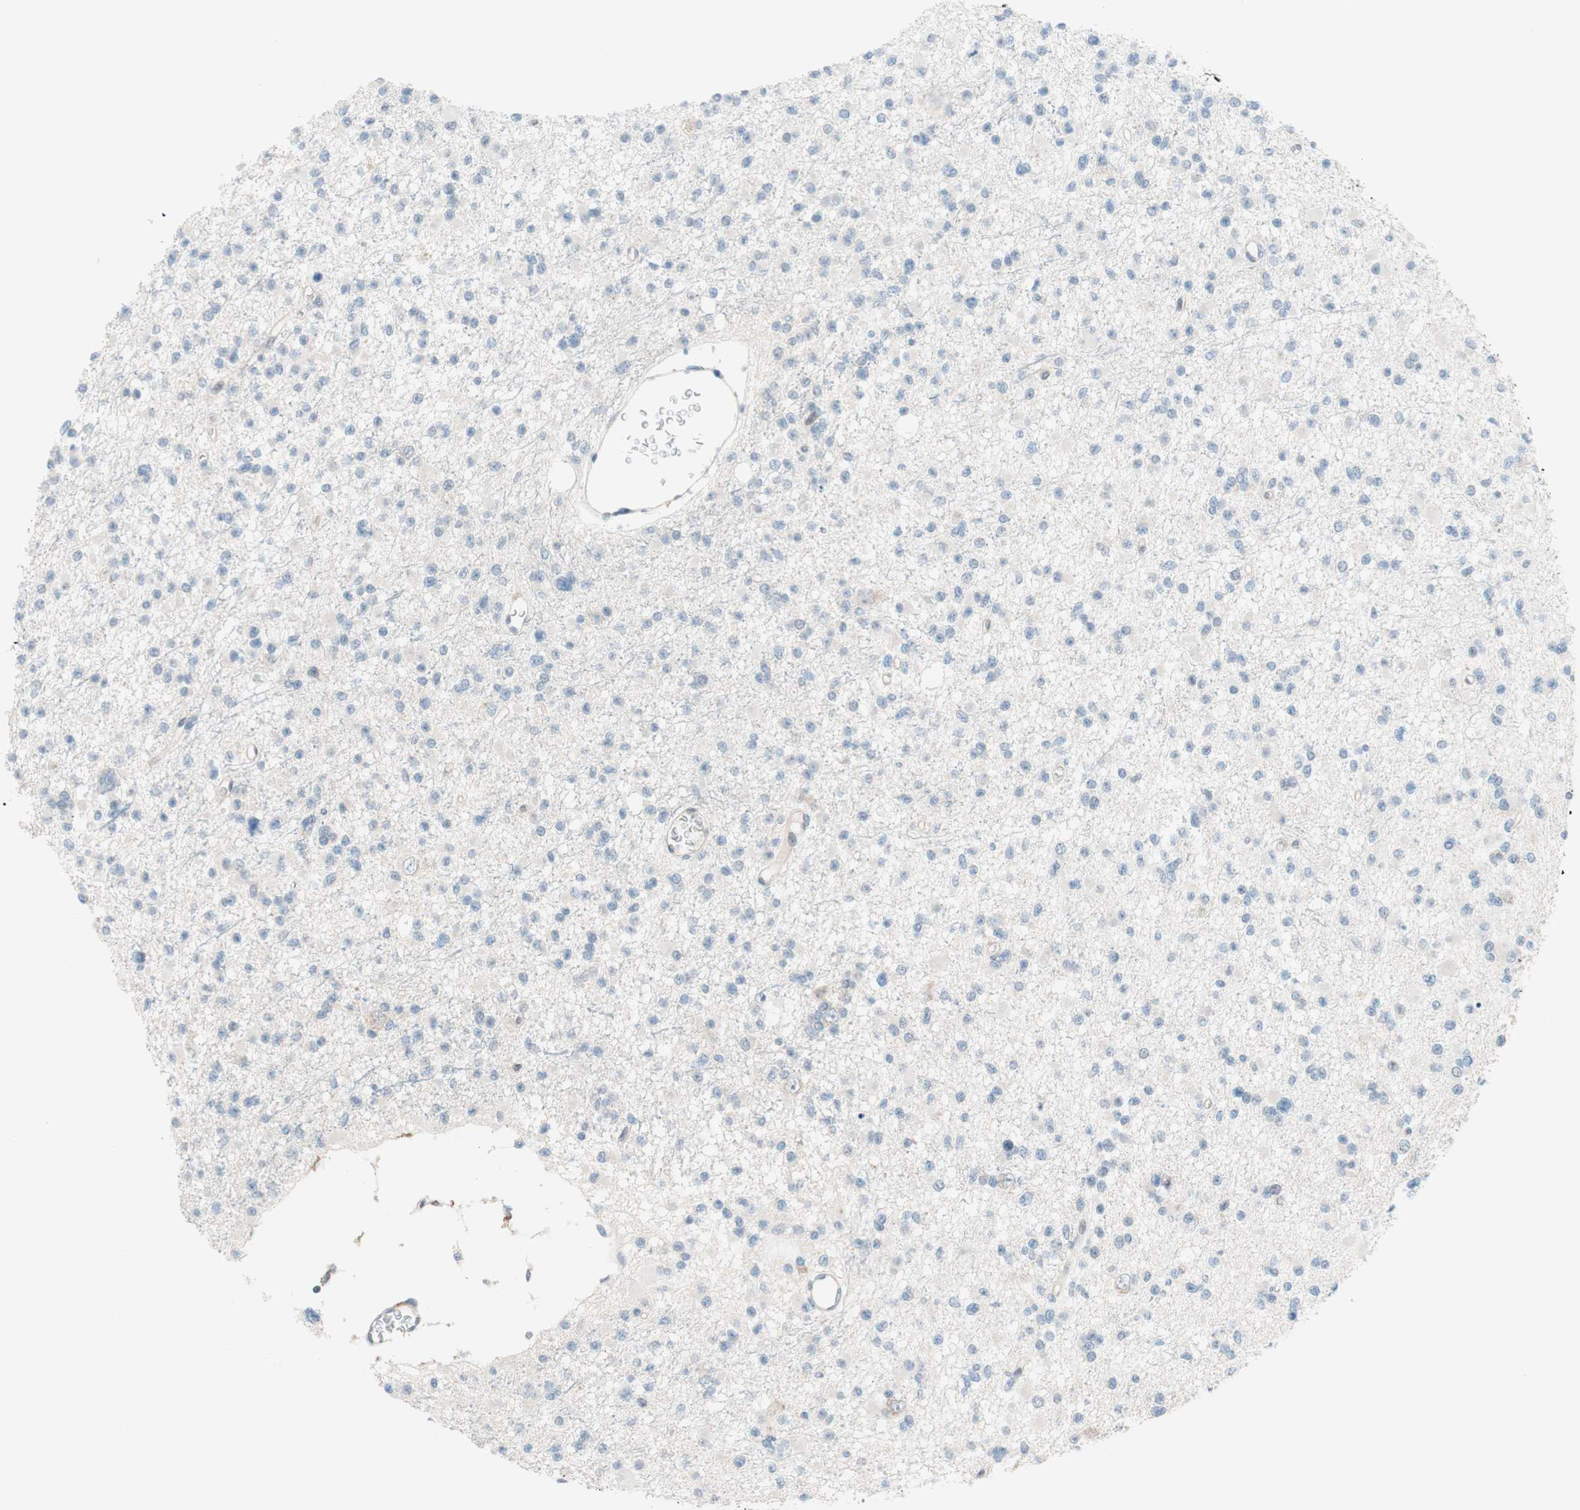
{"staining": {"intensity": "negative", "quantity": "none", "location": "none"}, "tissue": "glioma", "cell_type": "Tumor cells", "image_type": "cancer", "snomed": [{"axis": "morphology", "description": "Glioma, malignant, Low grade"}, {"axis": "topography", "description": "Brain"}], "caption": "A high-resolution histopathology image shows immunohistochemistry (IHC) staining of glioma, which demonstrates no significant expression in tumor cells.", "gene": "JPH1", "patient": {"sex": "female", "age": 22}}